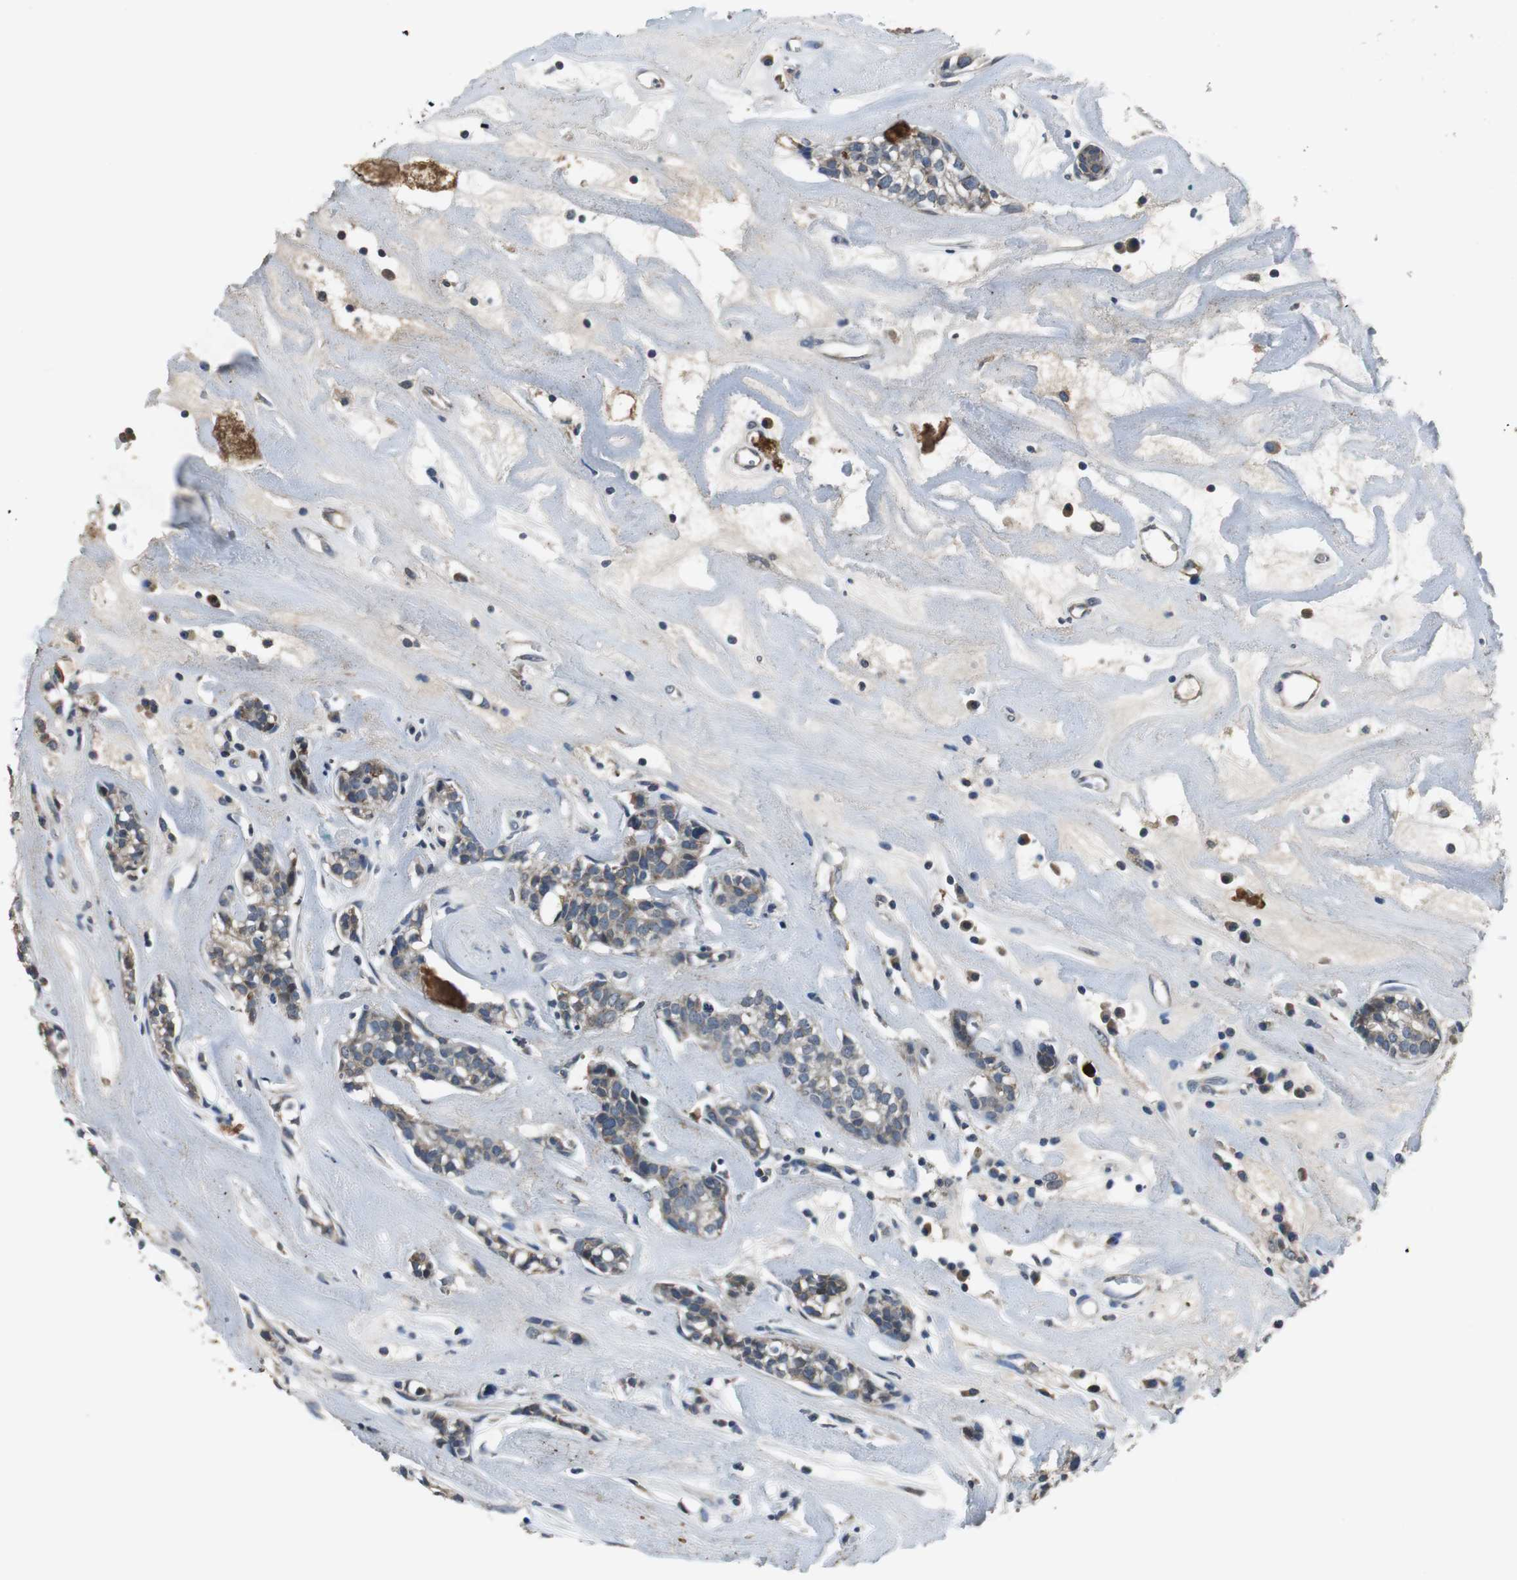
{"staining": {"intensity": "weak", "quantity": "<25%", "location": "cytoplasmic/membranous"}, "tissue": "head and neck cancer", "cell_type": "Tumor cells", "image_type": "cancer", "snomed": [{"axis": "morphology", "description": "Adenocarcinoma, NOS"}, {"axis": "topography", "description": "Salivary gland"}, {"axis": "topography", "description": "Head-Neck"}], "caption": "This is a histopathology image of immunohistochemistry (IHC) staining of head and neck adenocarcinoma, which shows no staining in tumor cells.", "gene": "MTIF2", "patient": {"sex": "female", "age": 65}}